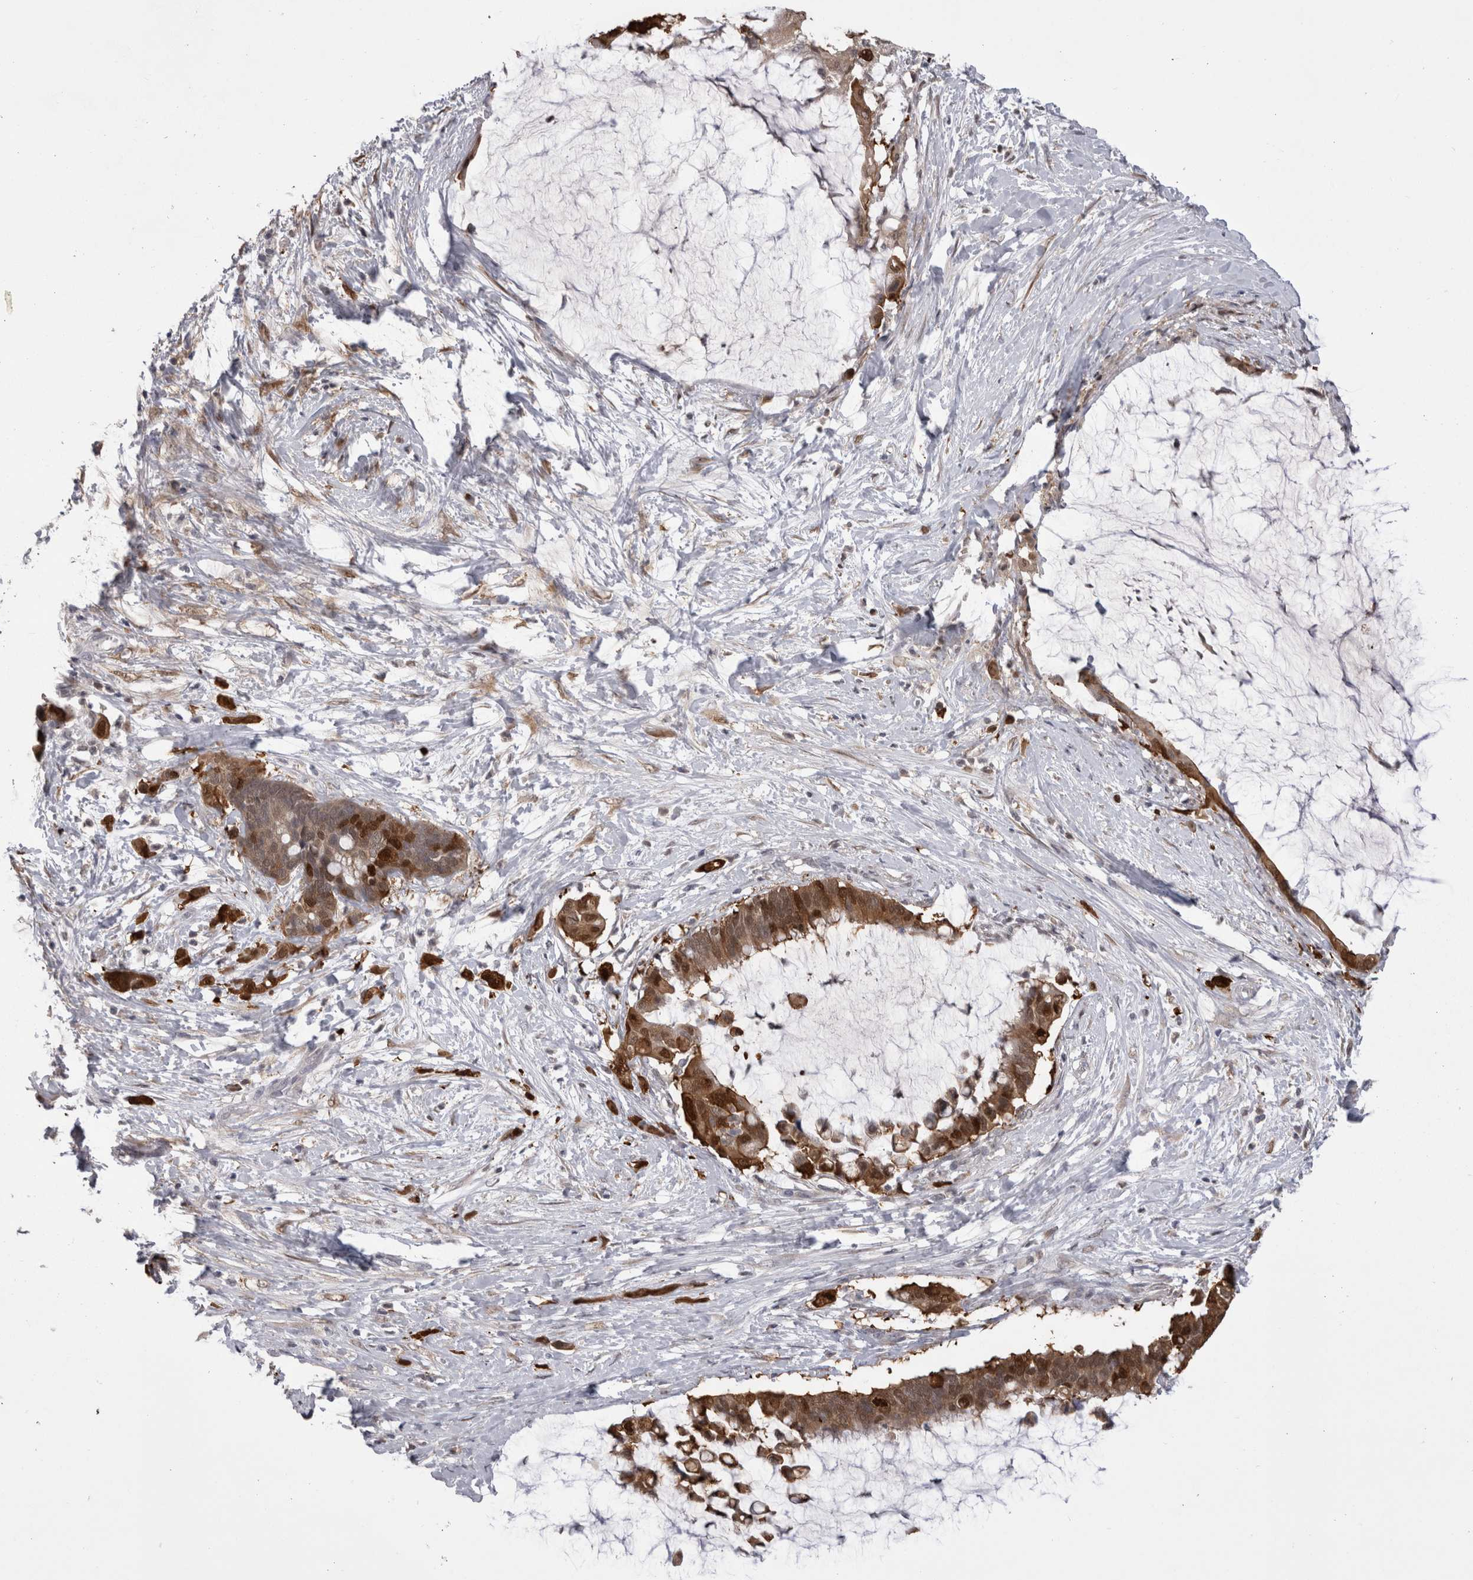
{"staining": {"intensity": "moderate", "quantity": "<25%", "location": "cytoplasmic/membranous,nuclear"}, "tissue": "pancreatic cancer", "cell_type": "Tumor cells", "image_type": "cancer", "snomed": [{"axis": "morphology", "description": "Adenocarcinoma, NOS"}, {"axis": "topography", "description": "Pancreas"}], "caption": "Moderate cytoplasmic/membranous and nuclear staining for a protein is identified in approximately <25% of tumor cells of pancreatic adenocarcinoma using immunohistochemistry (IHC).", "gene": "CHIC2", "patient": {"sex": "male", "age": 41}}